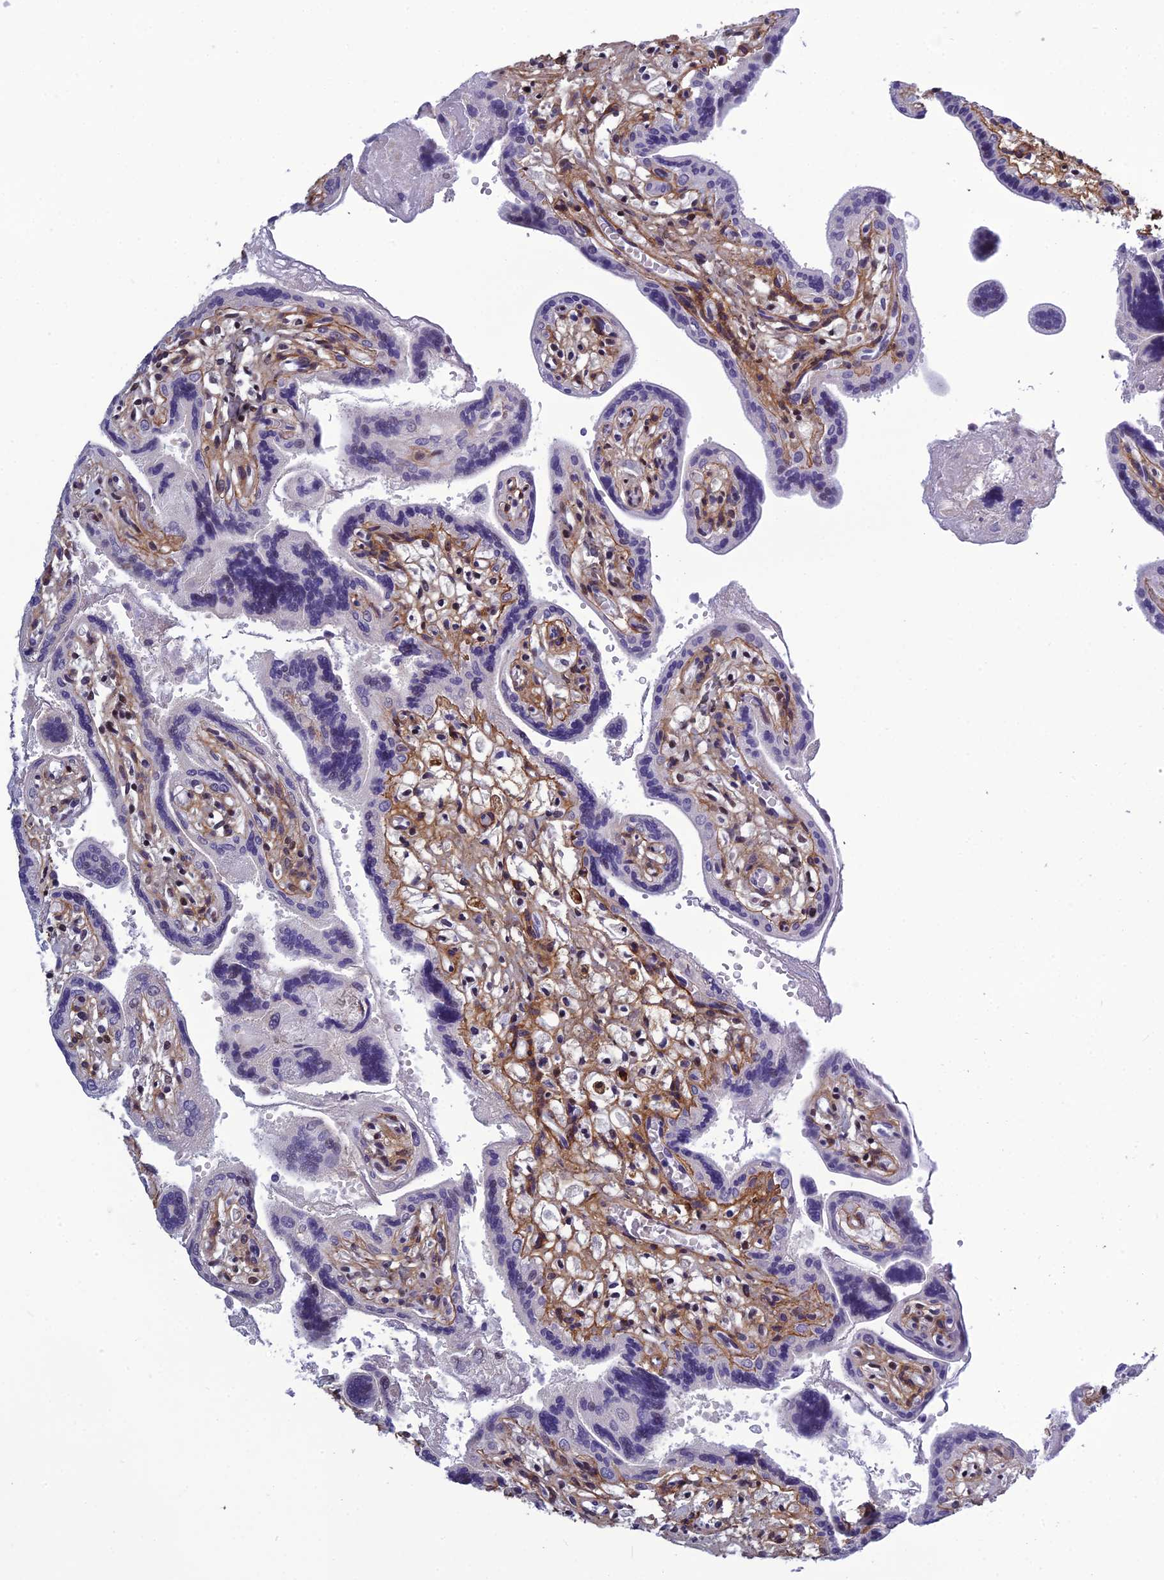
{"staining": {"intensity": "moderate", "quantity": "25%-75%", "location": "nuclear"}, "tissue": "placenta", "cell_type": "Trophoblastic cells", "image_type": "normal", "snomed": [{"axis": "morphology", "description": "Normal tissue, NOS"}, {"axis": "topography", "description": "Placenta"}], "caption": "About 25%-75% of trophoblastic cells in normal human placenta reveal moderate nuclear protein expression as visualized by brown immunohistochemical staining.", "gene": "RSRC1", "patient": {"sex": "female", "age": 37}}